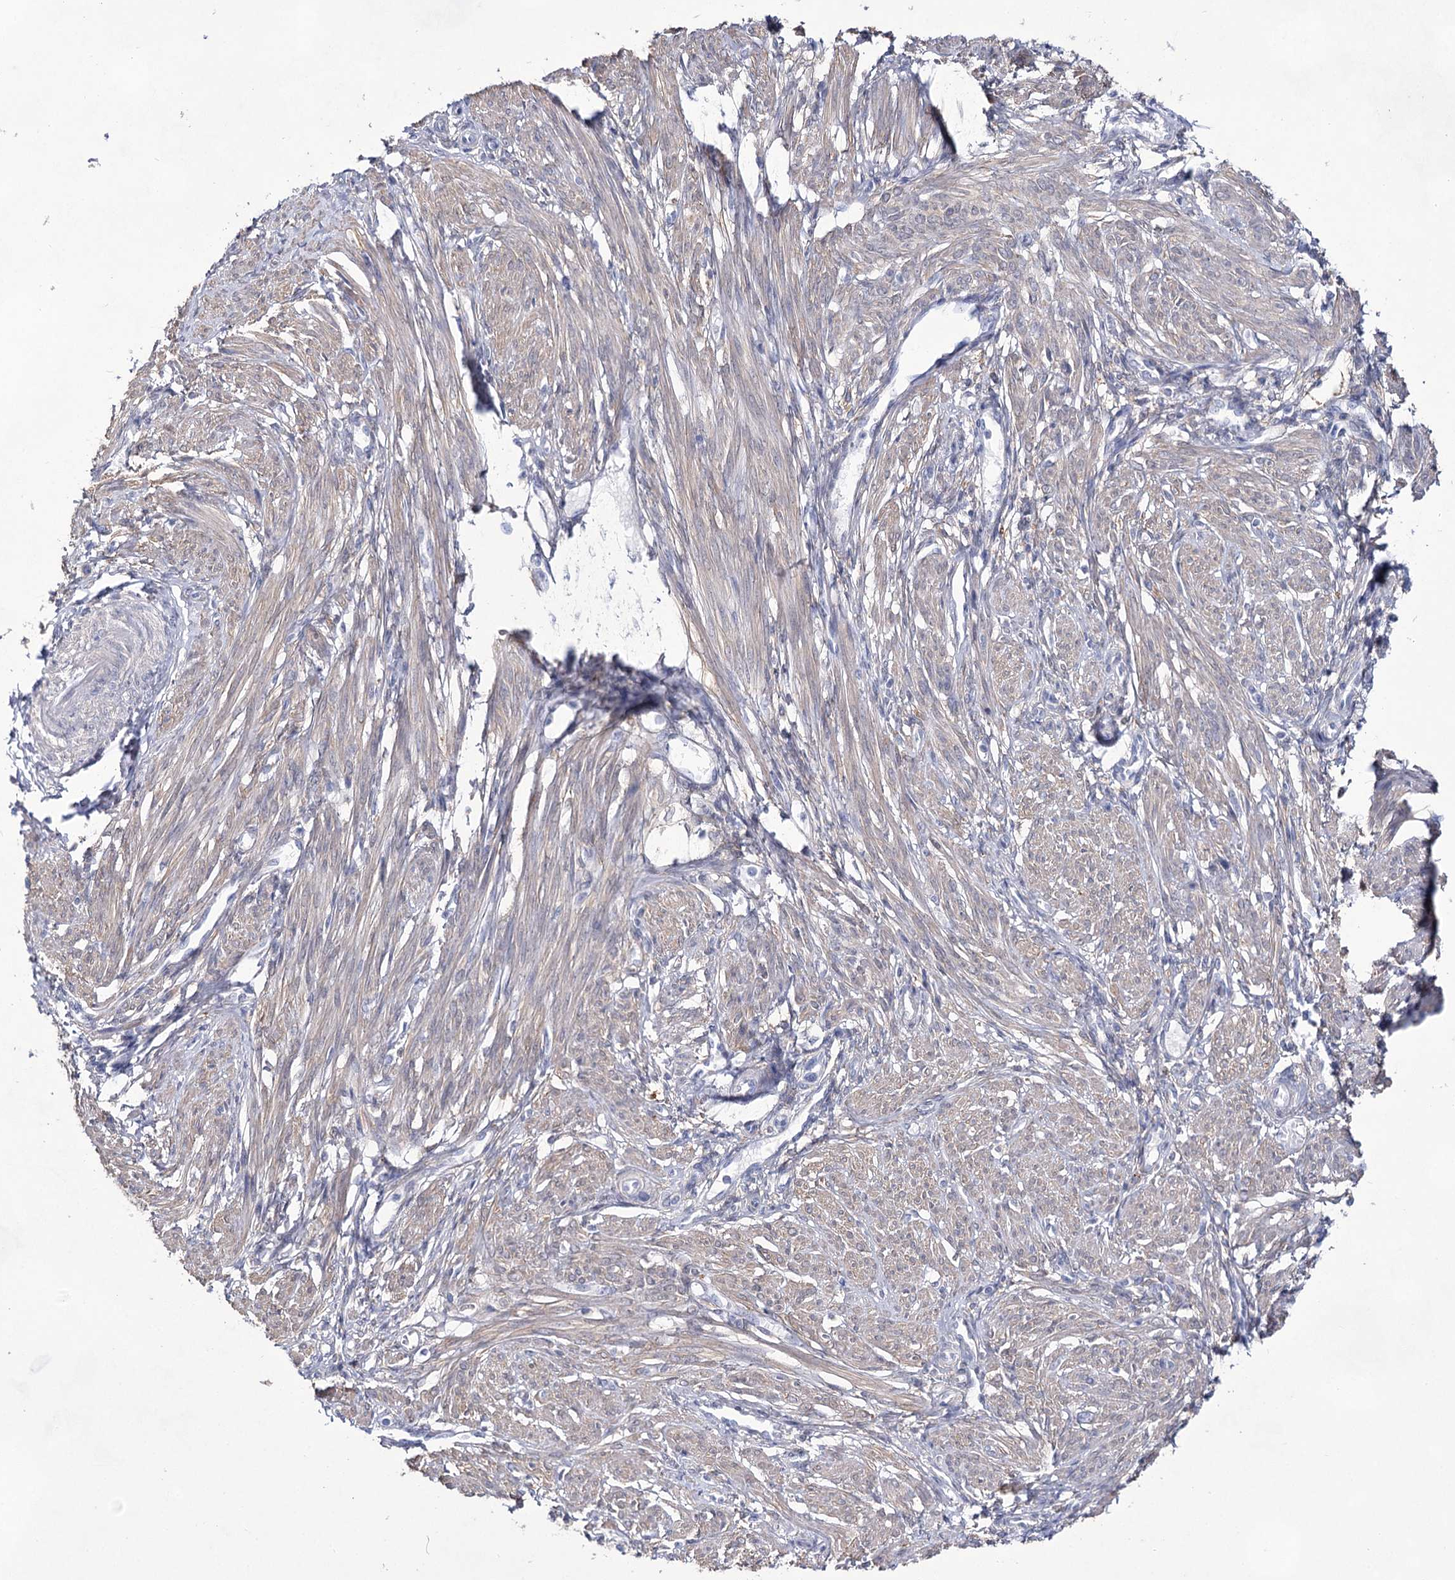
{"staining": {"intensity": "weak", "quantity": "<25%", "location": "cytoplasmic/membranous,nuclear"}, "tissue": "smooth muscle", "cell_type": "Smooth muscle cells", "image_type": "normal", "snomed": [{"axis": "morphology", "description": "Normal tissue, NOS"}, {"axis": "topography", "description": "Smooth muscle"}], "caption": "This photomicrograph is of unremarkable smooth muscle stained with immunohistochemistry (IHC) to label a protein in brown with the nuclei are counter-stained blue. There is no expression in smooth muscle cells.", "gene": "UGDH", "patient": {"sex": "female", "age": 39}}